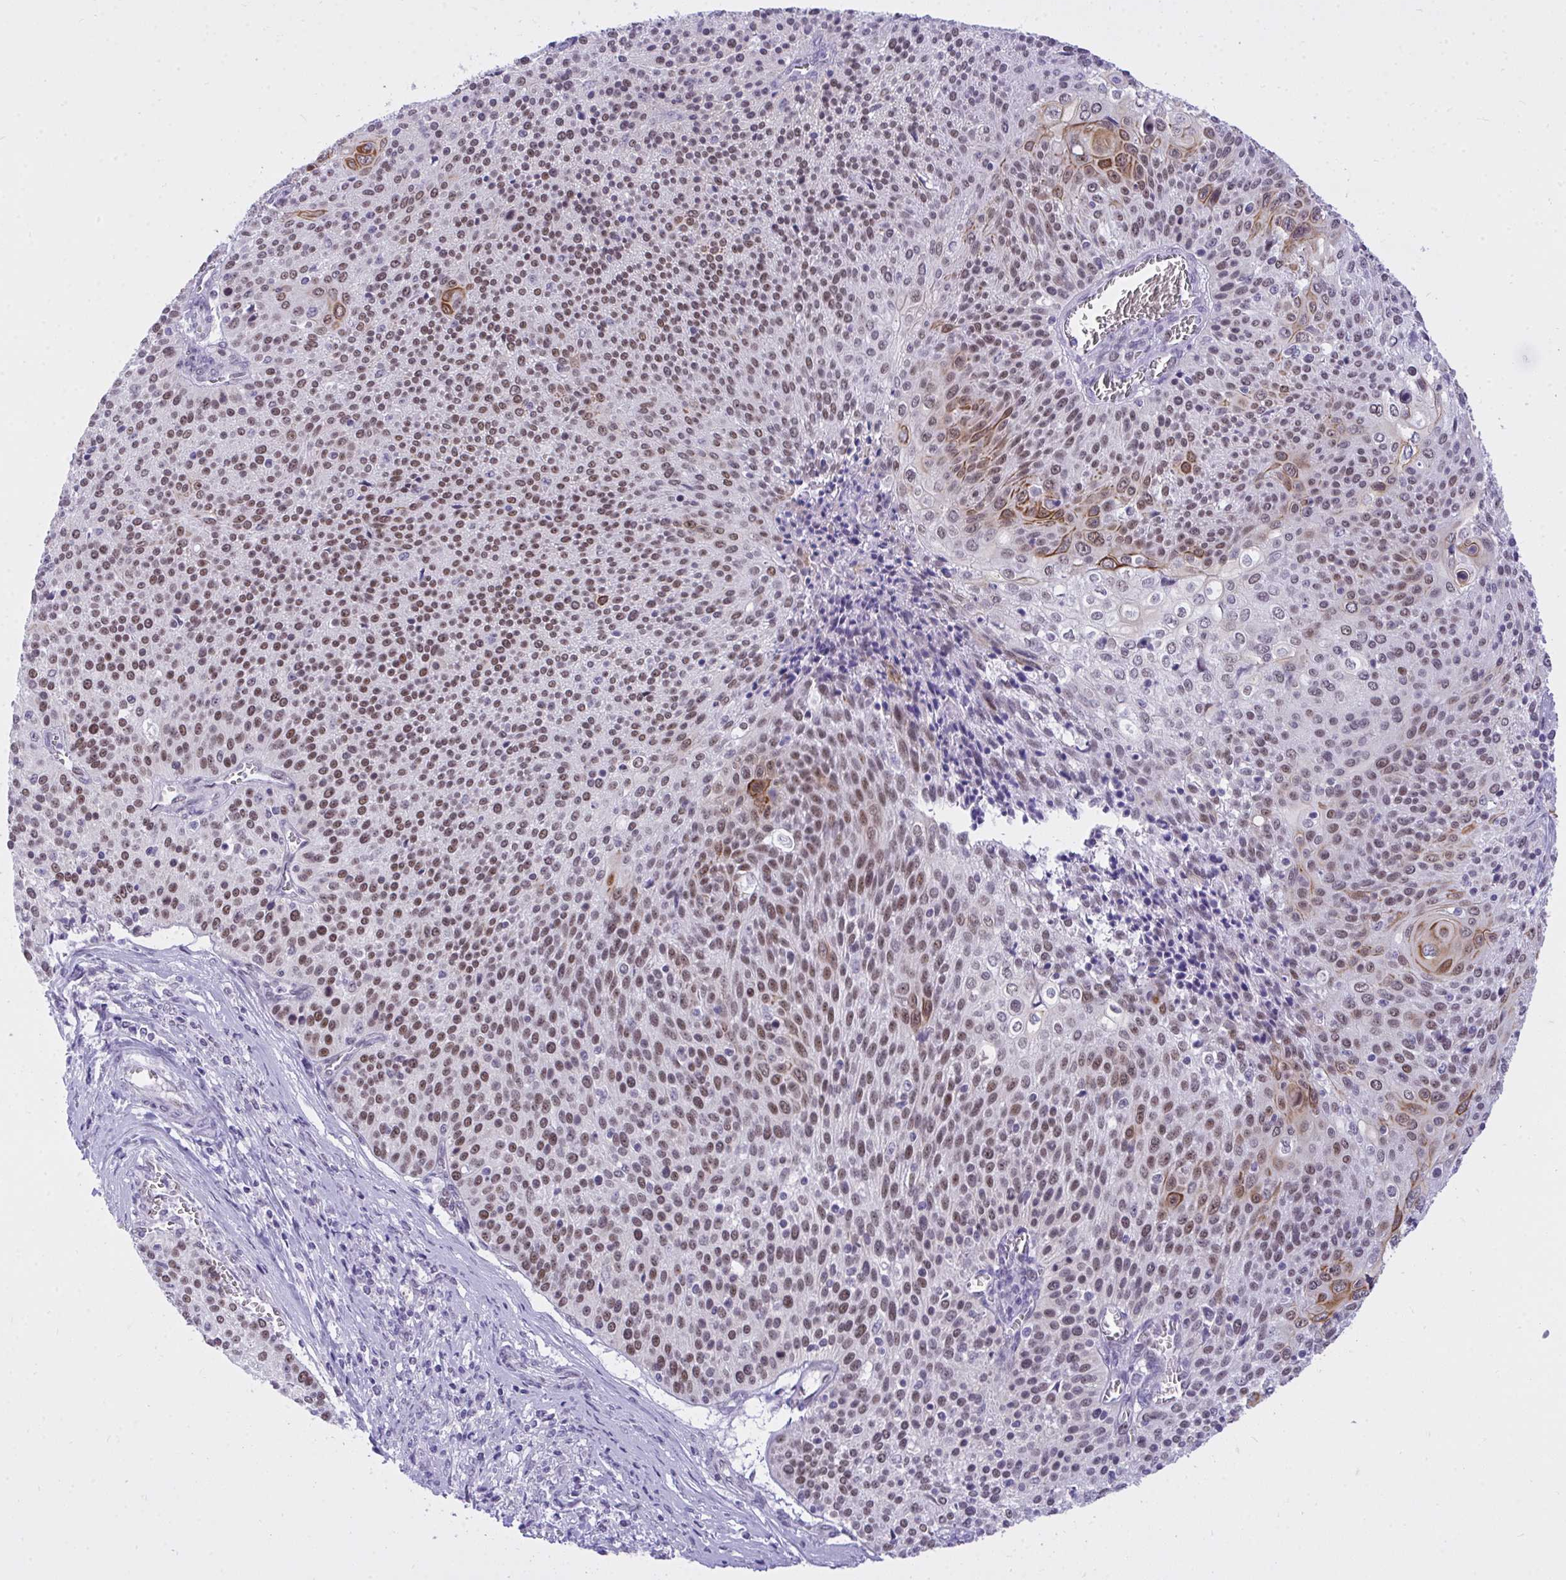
{"staining": {"intensity": "moderate", "quantity": ">75%", "location": "cytoplasmic/membranous,nuclear"}, "tissue": "cervical cancer", "cell_type": "Tumor cells", "image_type": "cancer", "snomed": [{"axis": "morphology", "description": "Squamous cell carcinoma, NOS"}, {"axis": "topography", "description": "Cervix"}], "caption": "Cervical cancer (squamous cell carcinoma) stained for a protein displays moderate cytoplasmic/membranous and nuclear positivity in tumor cells.", "gene": "TEAD4", "patient": {"sex": "female", "age": 31}}